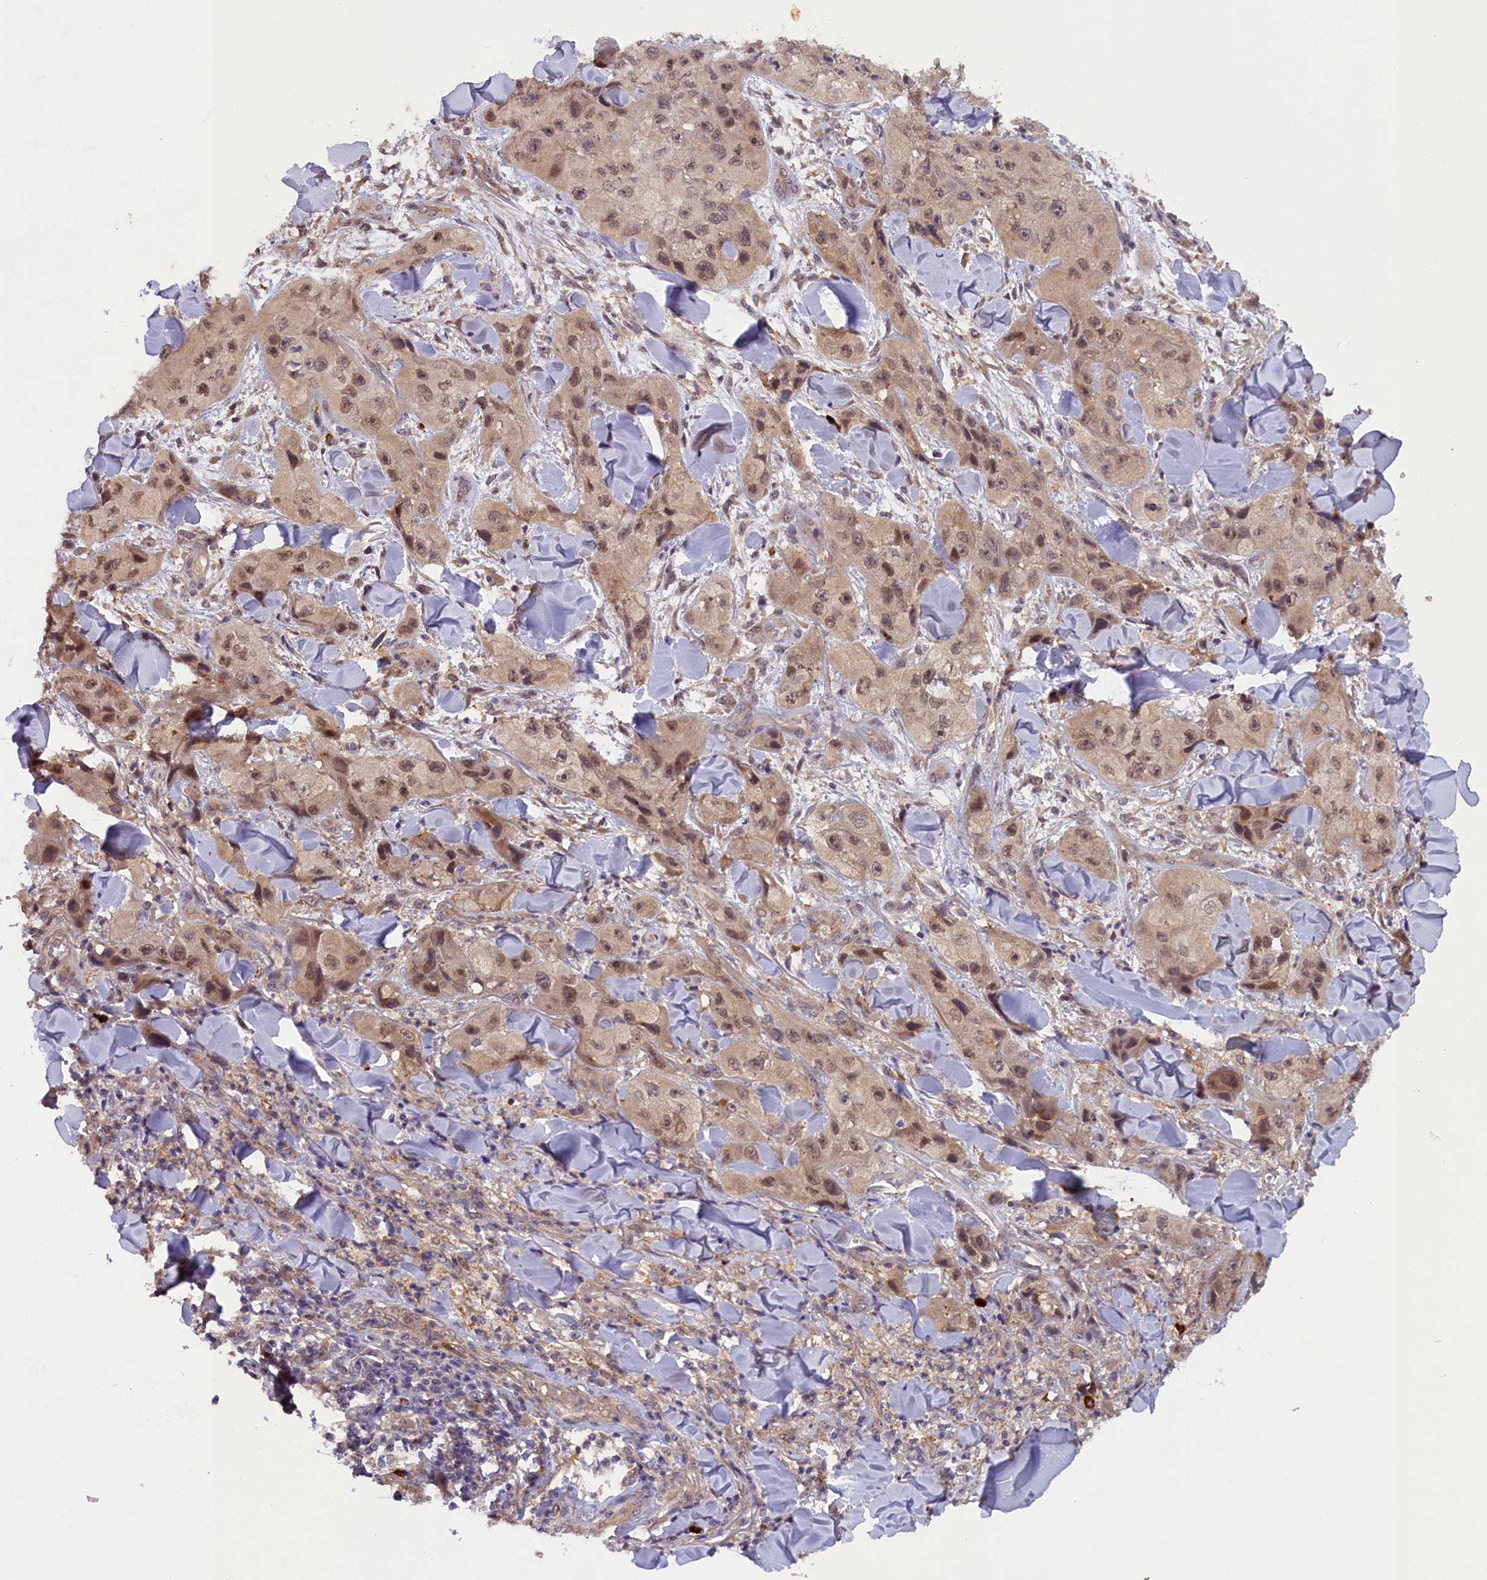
{"staining": {"intensity": "weak", "quantity": "25%-75%", "location": "cytoplasmic/membranous,nuclear"}, "tissue": "skin cancer", "cell_type": "Tumor cells", "image_type": "cancer", "snomed": [{"axis": "morphology", "description": "Squamous cell carcinoma, NOS"}, {"axis": "topography", "description": "Skin"}, {"axis": "topography", "description": "Subcutis"}], "caption": "Weak cytoplasmic/membranous and nuclear staining is seen in about 25%-75% of tumor cells in skin cancer.", "gene": "CCDC9B", "patient": {"sex": "male", "age": 73}}